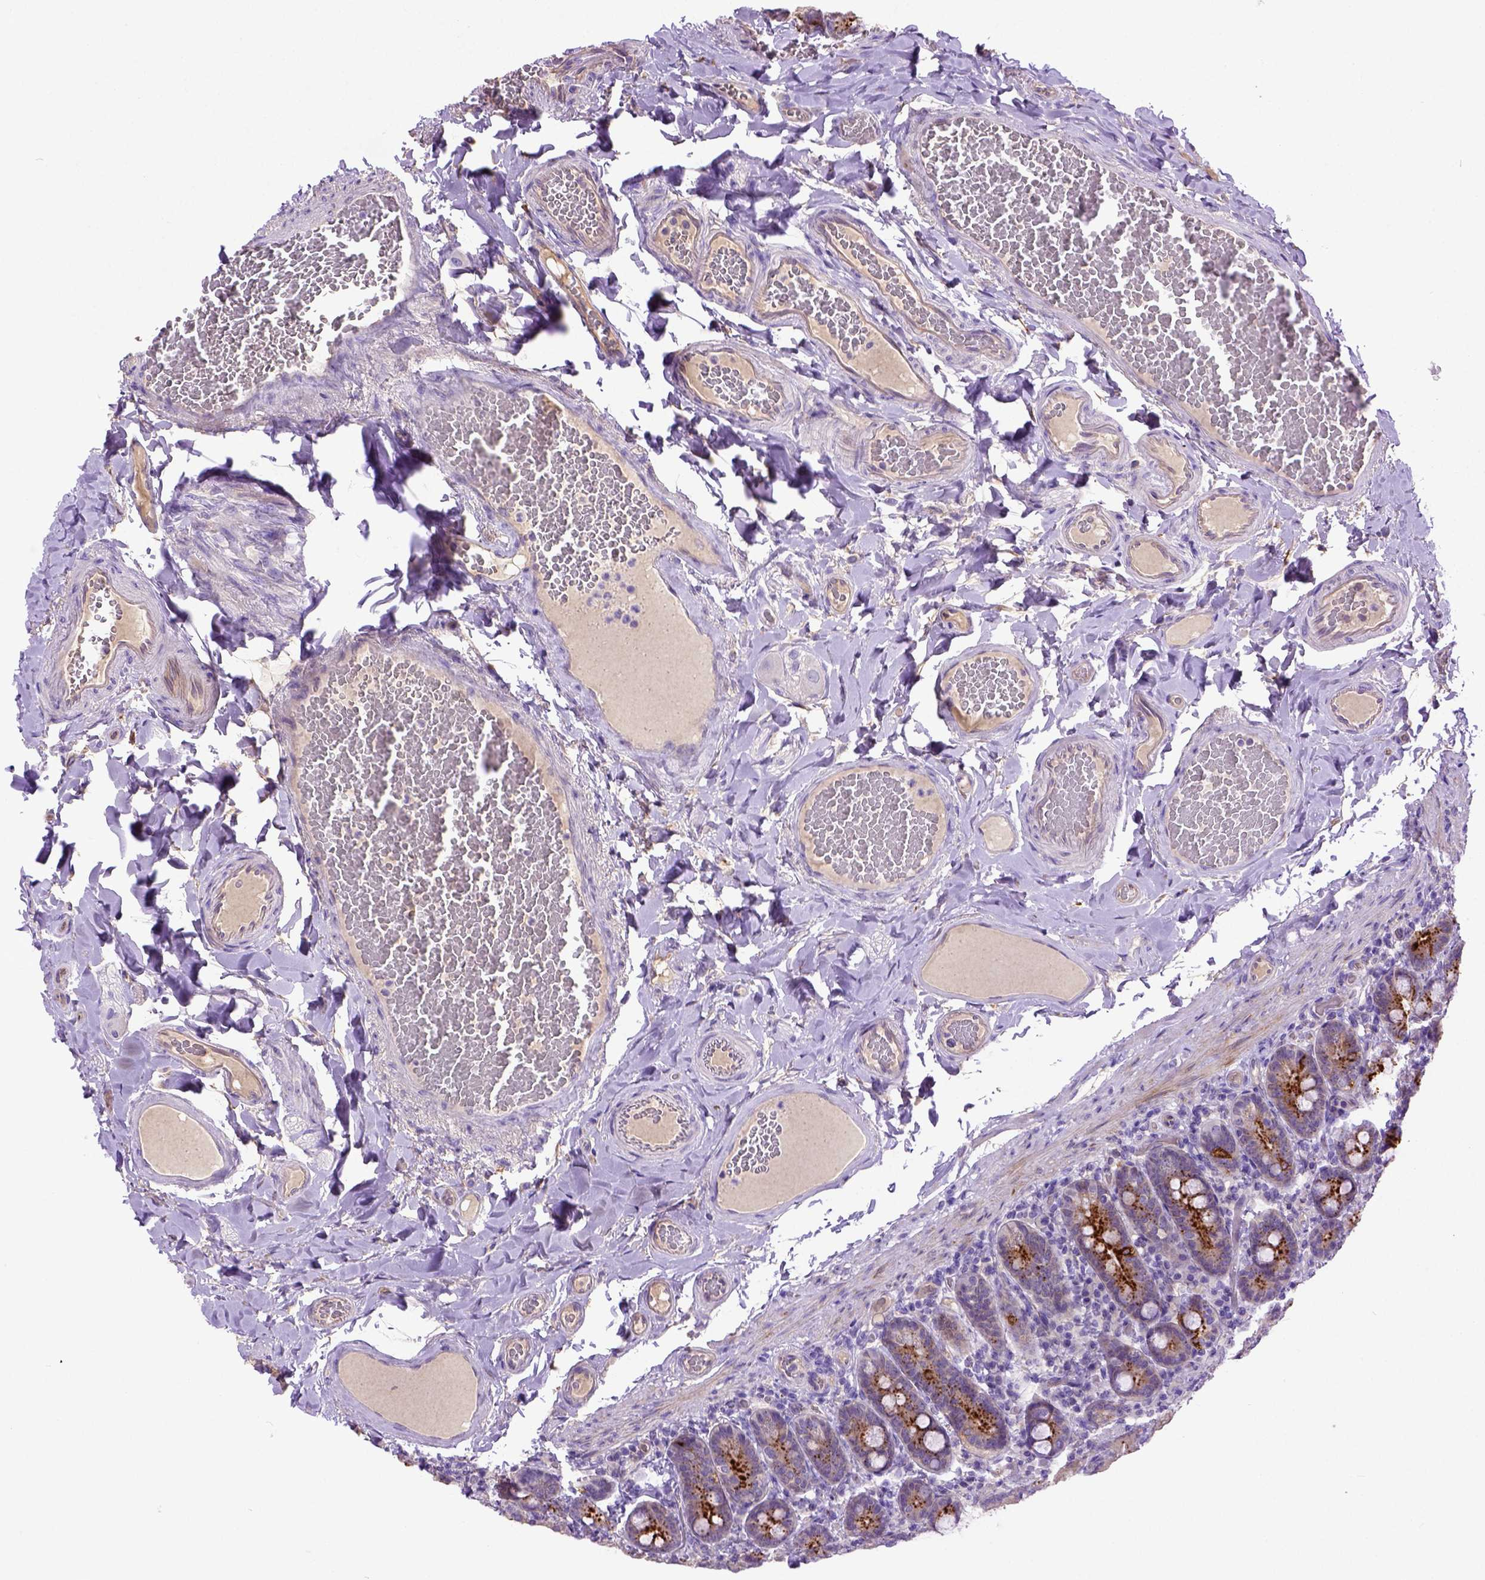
{"staining": {"intensity": "strong", "quantity": "25%-75%", "location": "cytoplasmic/membranous"}, "tissue": "duodenum", "cell_type": "Glandular cells", "image_type": "normal", "snomed": [{"axis": "morphology", "description": "Normal tissue, NOS"}, {"axis": "topography", "description": "Duodenum"}], "caption": "High-power microscopy captured an immunohistochemistry (IHC) image of normal duodenum, revealing strong cytoplasmic/membranous staining in about 25%-75% of glandular cells. The protein of interest is shown in brown color, while the nuclei are stained blue.", "gene": "DEPDC1B", "patient": {"sex": "female", "age": 62}}